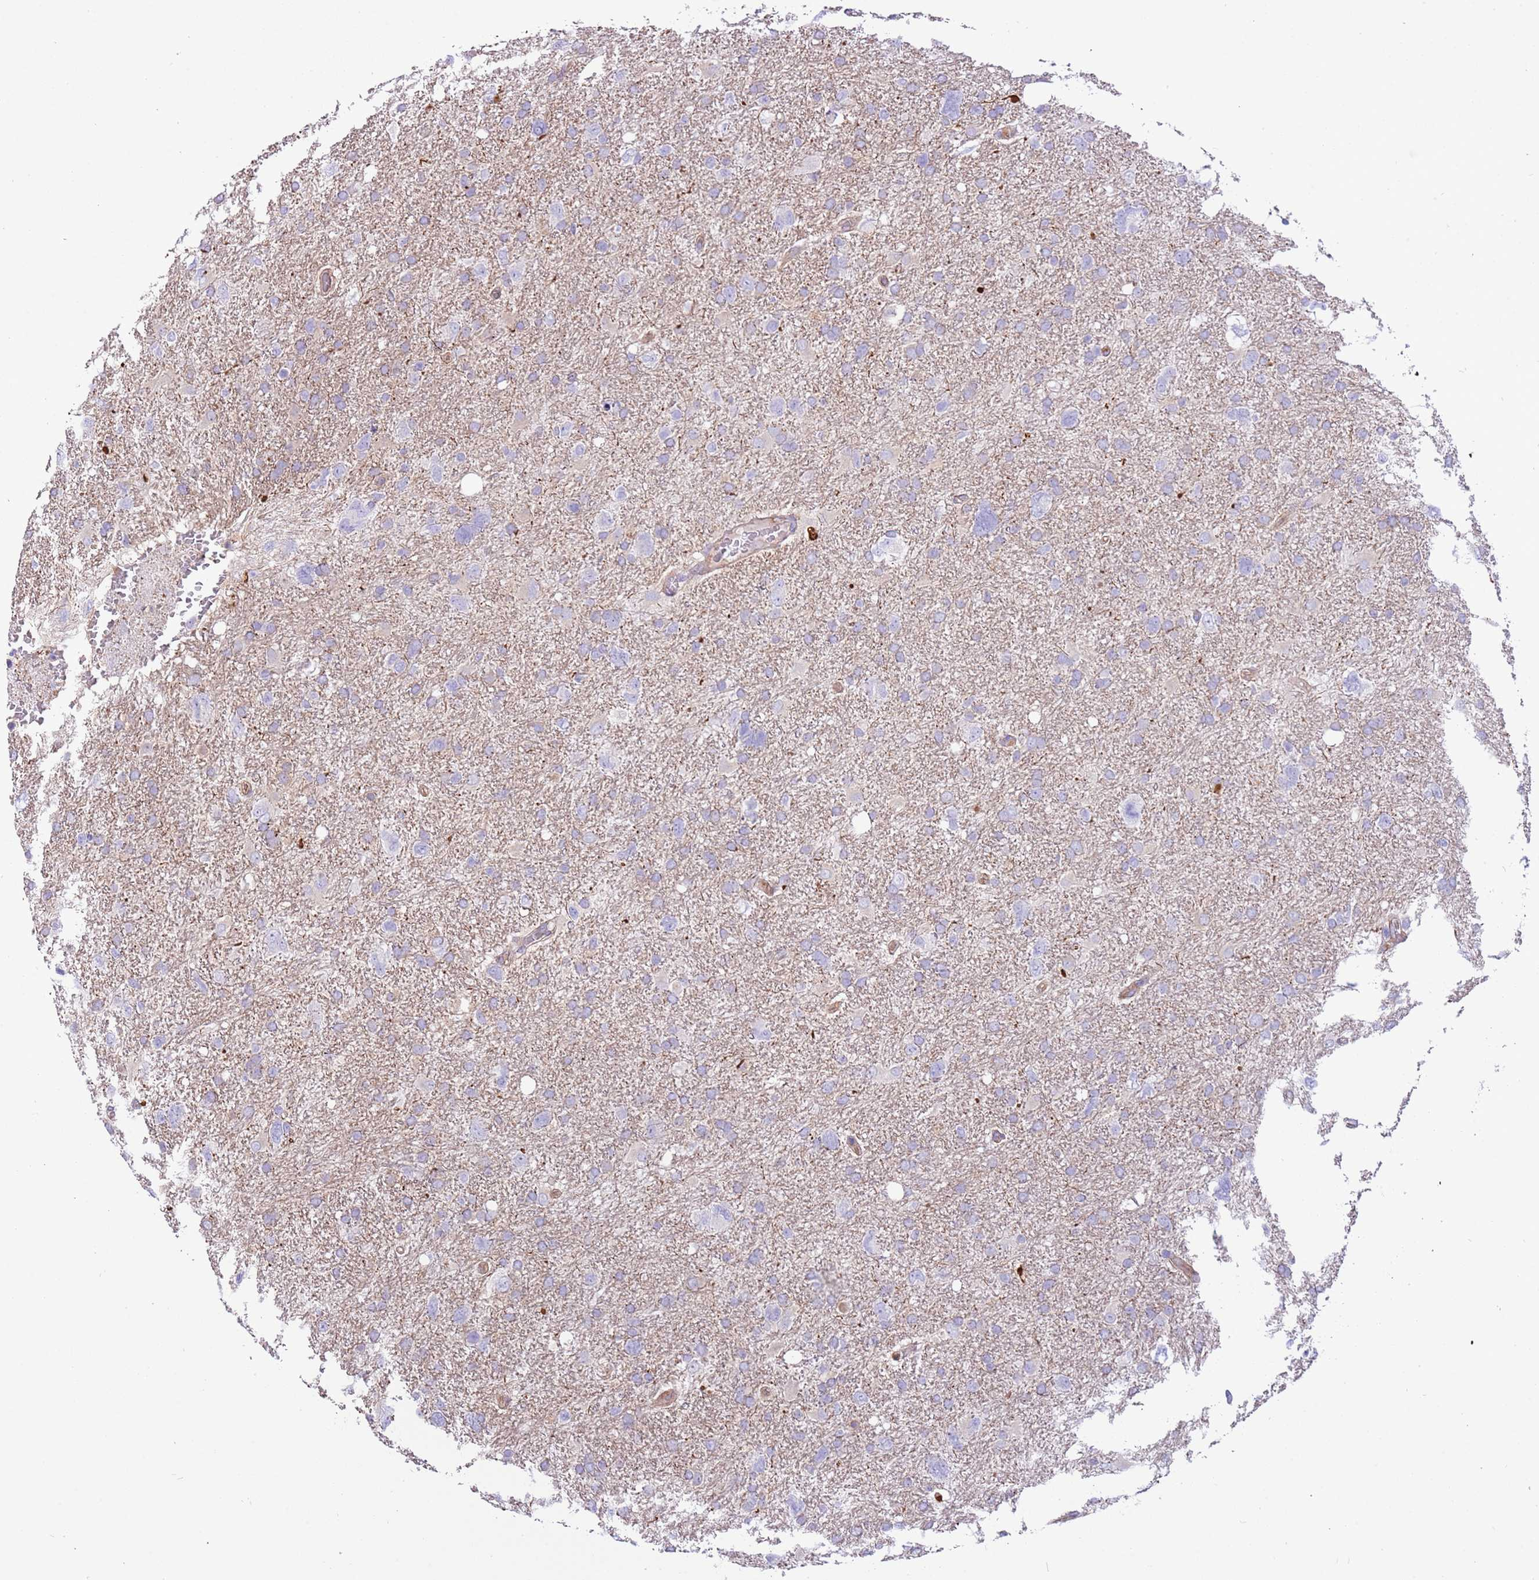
{"staining": {"intensity": "negative", "quantity": "none", "location": "none"}, "tissue": "glioma", "cell_type": "Tumor cells", "image_type": "cancer", "snomed": [{"axis": "morphology", "description": "Glioma, malignant, High grade"}, {"axis": "topography", "description": "Brain"}], "caption": "High power microscopy image of an immunohistochemistry micrograph of malignant glioma (high-grade), revealing no significant positivity in tumor cells. Brightfield microscopy of immunohistochemistry (IHC) stained with DAB (brown) and hematoxylin (blue), captured at high magnification.", "gene": "NAALADL1", "patient": {"sex": "male", "age": 61}}